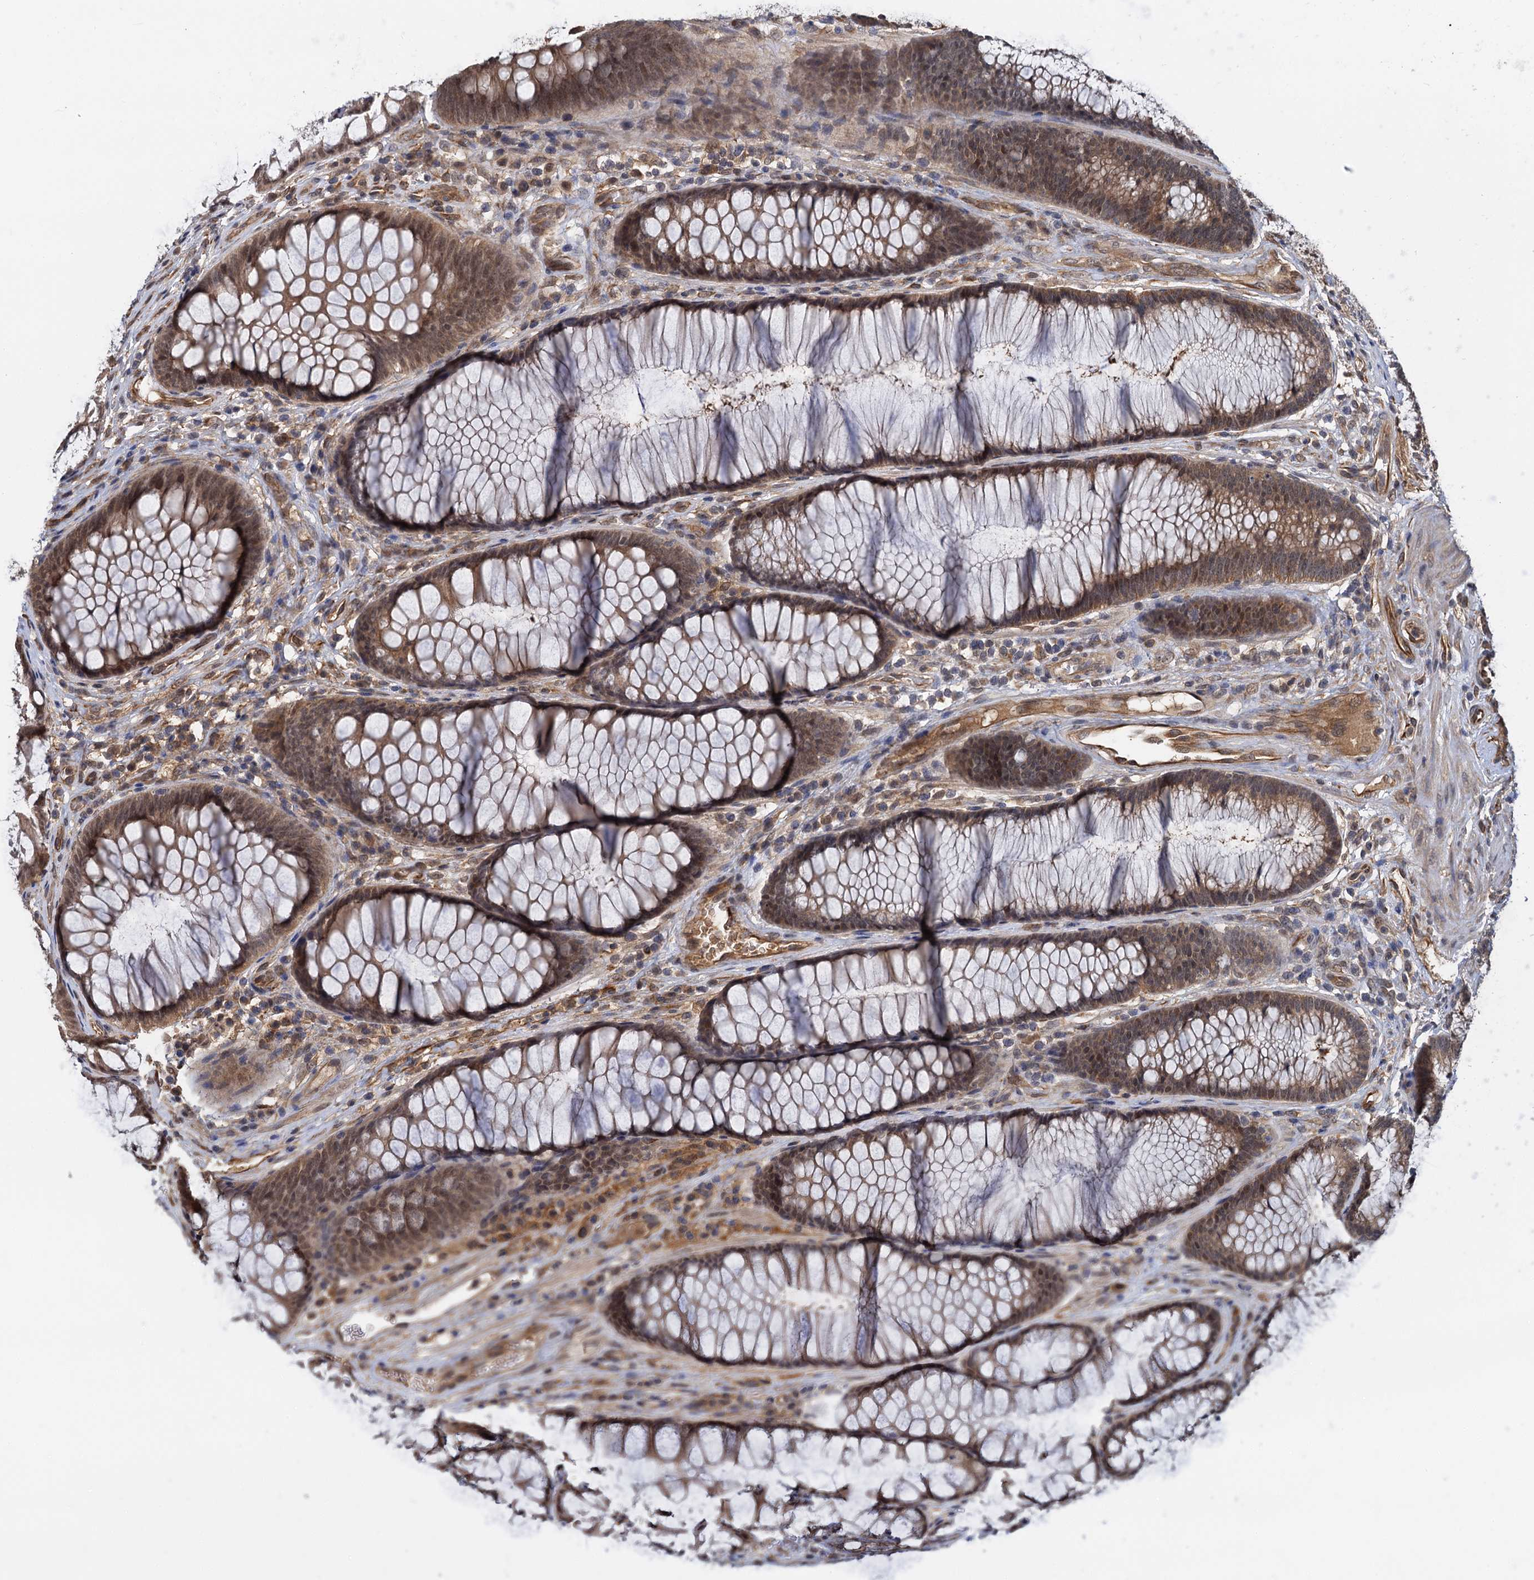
{"staining": {"intensity": "strong", "quantity": ">75%", "location": "cytoplasmic/membranous,nuclear"}, "tissue": "colon", "cell_type": "Endothelial cells", "image_type": "normal", "snomed": [{"axis": "morphology", "description": "Normal tissue, NOS"}, {"axis": "topography", "description": "Colon"}], "caption": "A high-resolution photomicrograph shows immunohistochemistry (IHC) staining of benign colon, which demonstrates strong cytoplasmic/membranous,nuclear staining in approximately >75% of endothelial cells.", "gene": "PSMD4", "patient": {"sex": "female", "age": 82}}